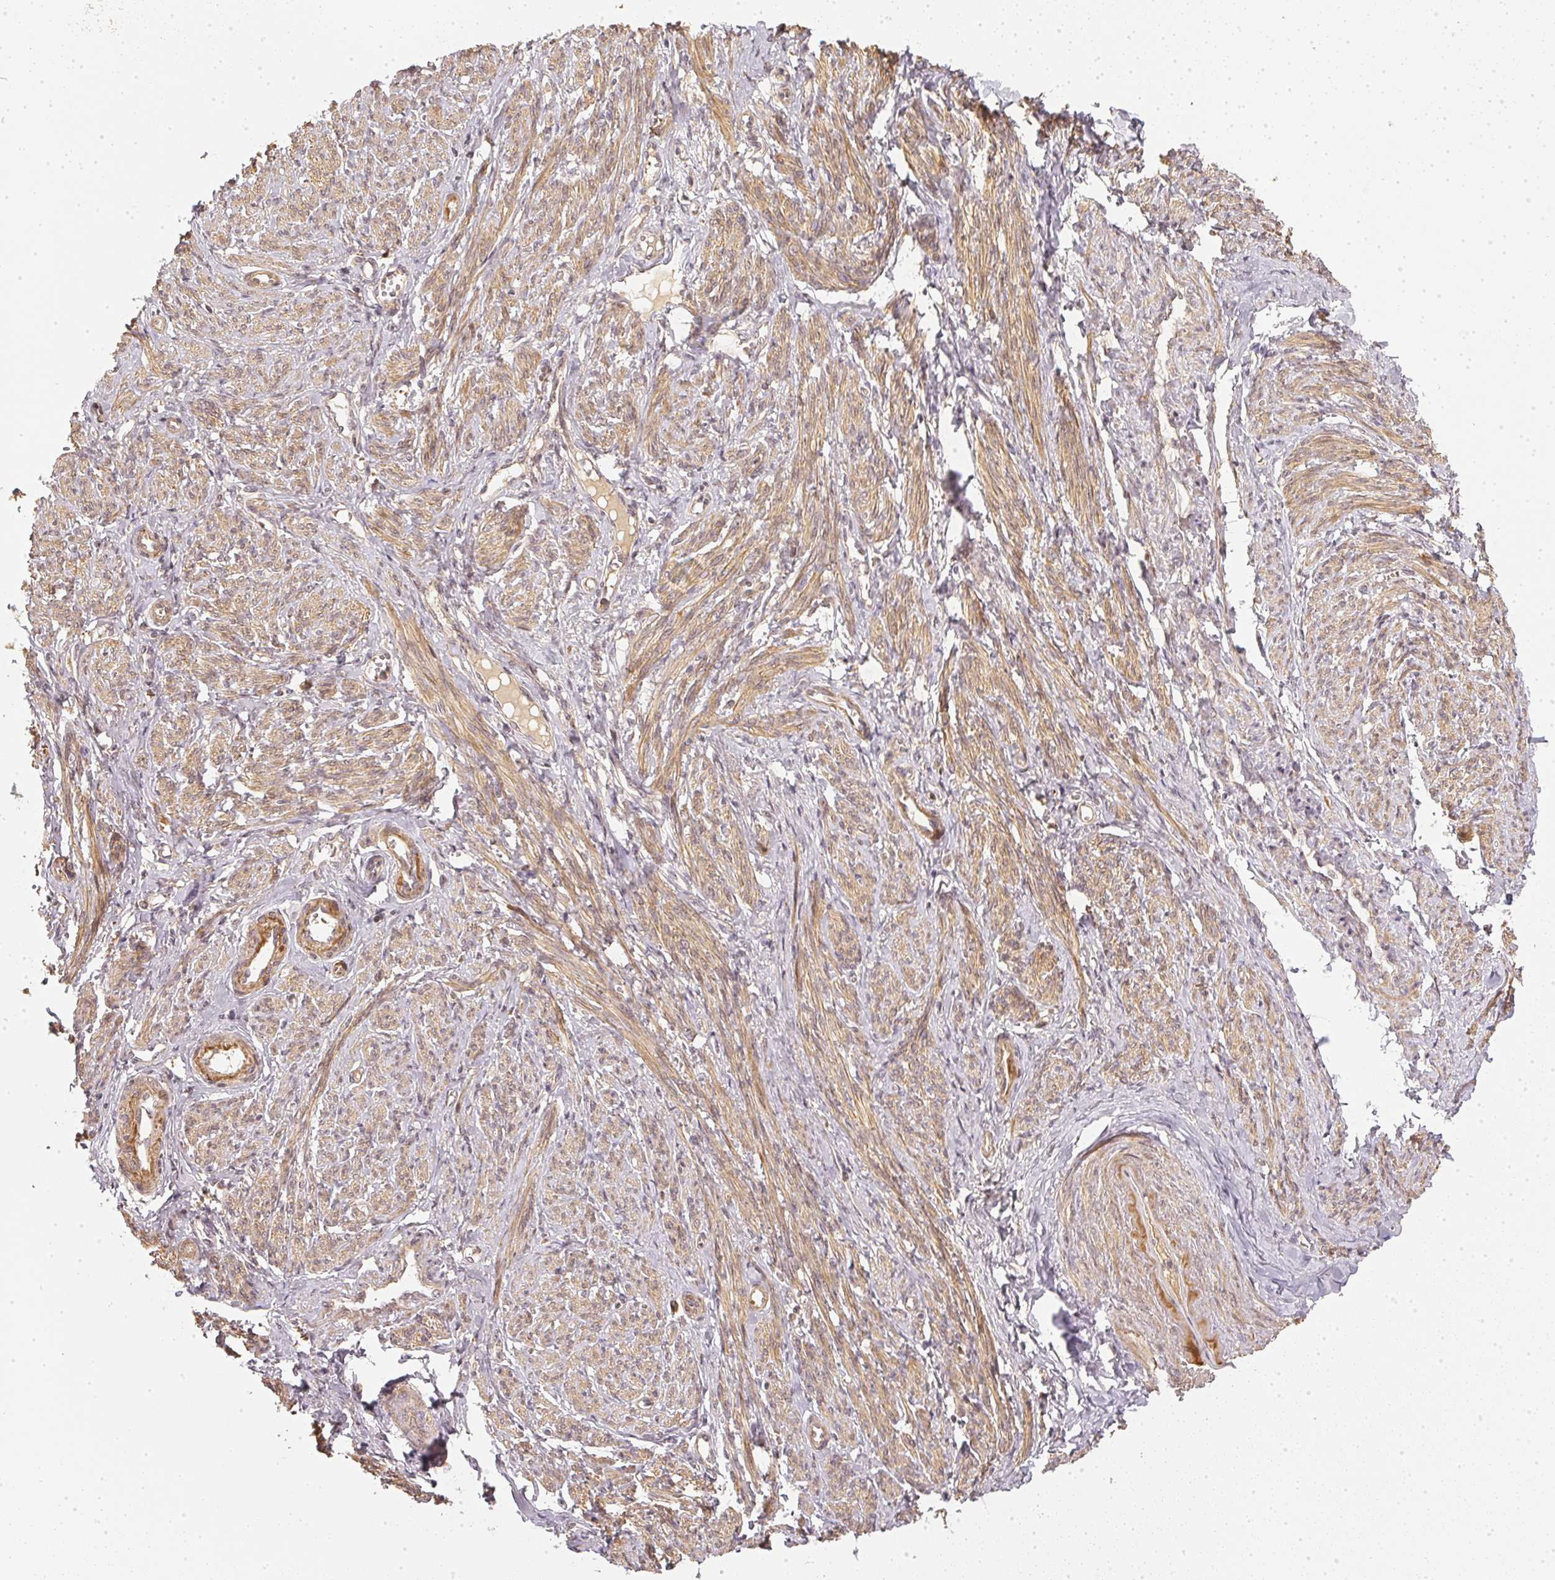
{"staining": {"intensity": "weak", "quantity": ">75%", "location": "cytoplasmic/membranous"}, "tissue": "smooth muscle", "cell_type": "Smooth muscle cells", "image_type": "normal", "snomed": [{"axis": "morphology", "description": "Normal tissue, NOS"}, {"axis": "topography", "description": "Smooth muscle"}], "caption": "Approximately >75% of smooth muscle cells in benign human smooth muscle show weak cytoplasmic/membranous protein positivity as visualized by brown immunohistochemical staining.", "gene": "SERPINE1", "patient": {"sex": "female", "age": 65}}